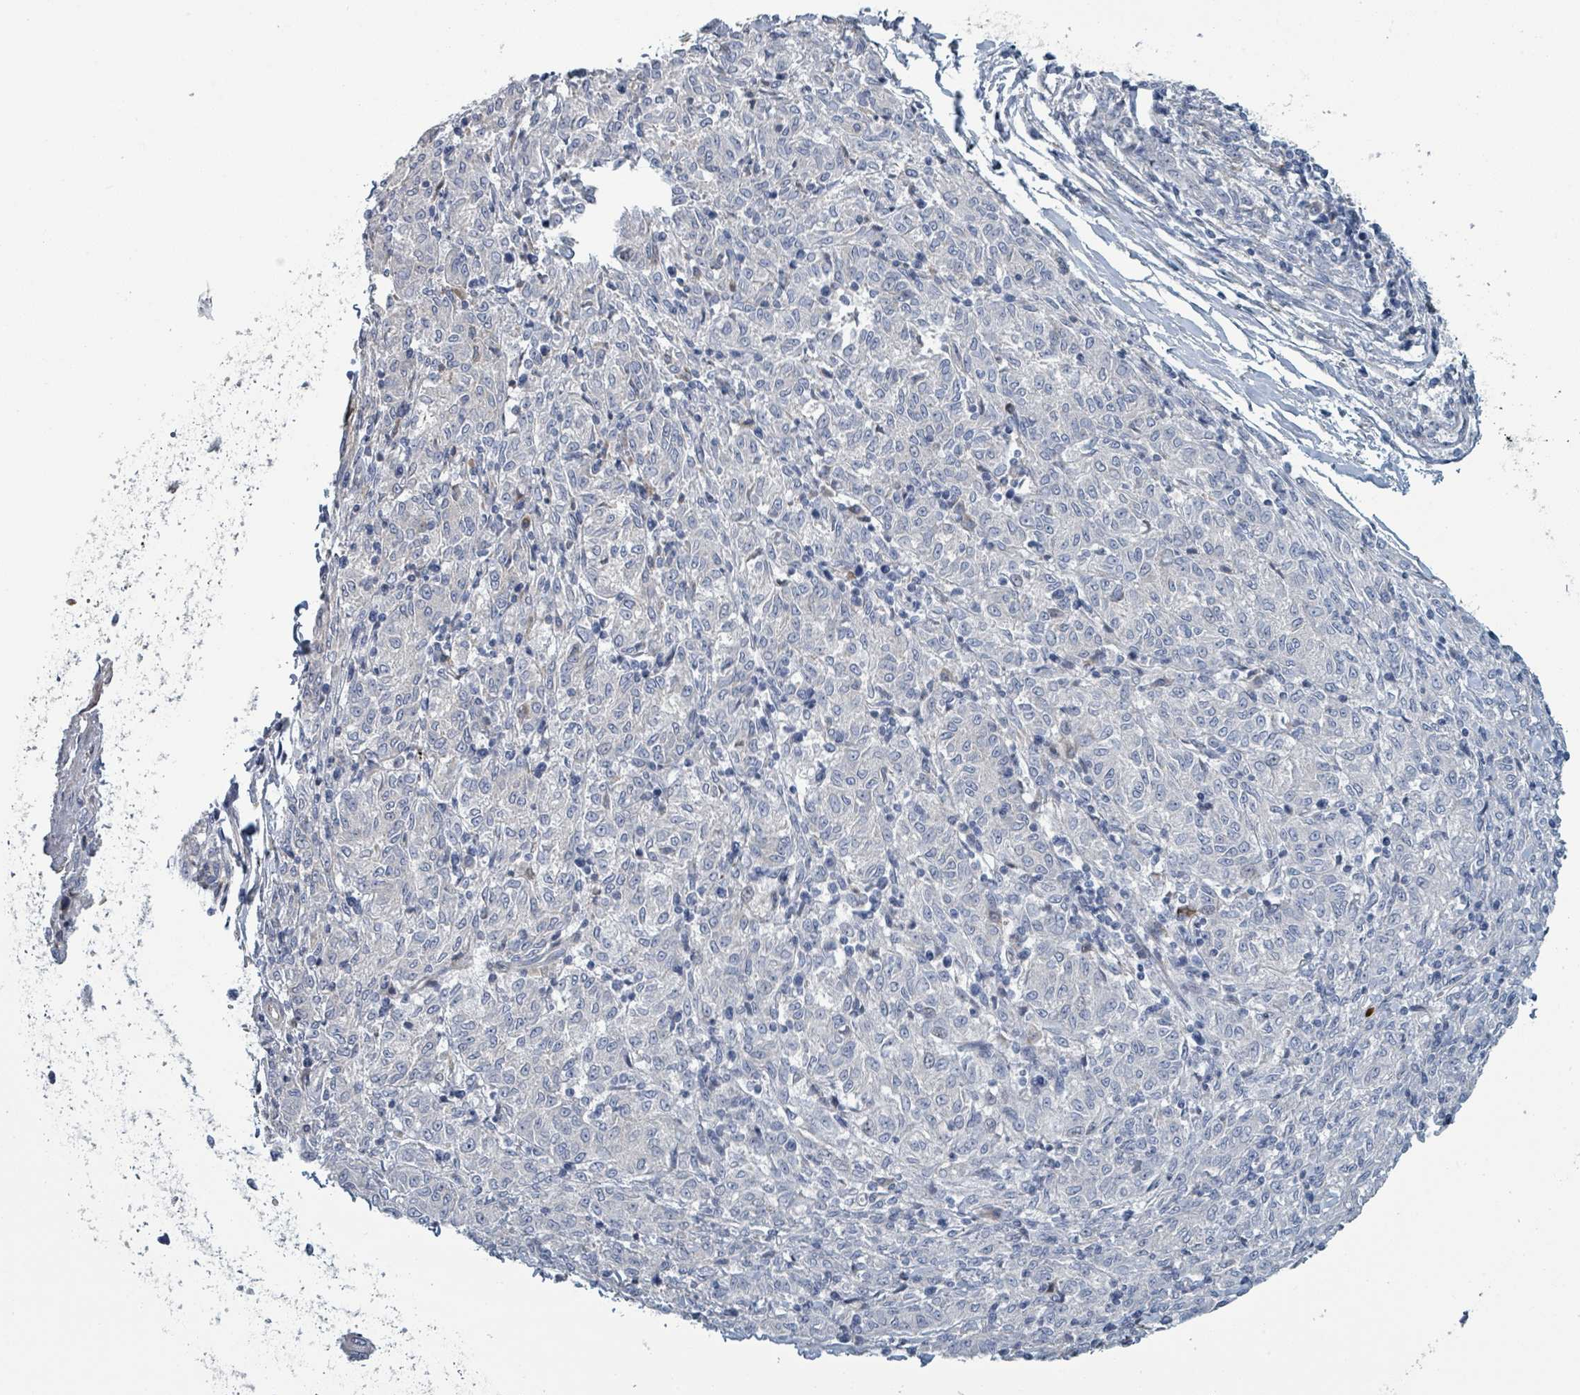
{"staining": {"intensity": "negative", "quantity": "none", "location": "none"}, "tissue": "melanoma", "cell_type": "Tumor cells", "image_type": "cancer", "snomed": [{"axis": "morphology", "description": "Malignant melanoma, NOS"}, {"axis": "topography", "description": "Skin"}], "caption": "A high-resolution micrograph shows IHC staining of malignant melanoma, which demonstrates no significant expression in tumor cells. Brightfield microscopy of immunohistochemistry (IHC) stained with DAB (brown) and hematoxylin (blue), captured at high magnification.", "gene": "RAB33B", "patient": {"sex": "female", "age": 72}}